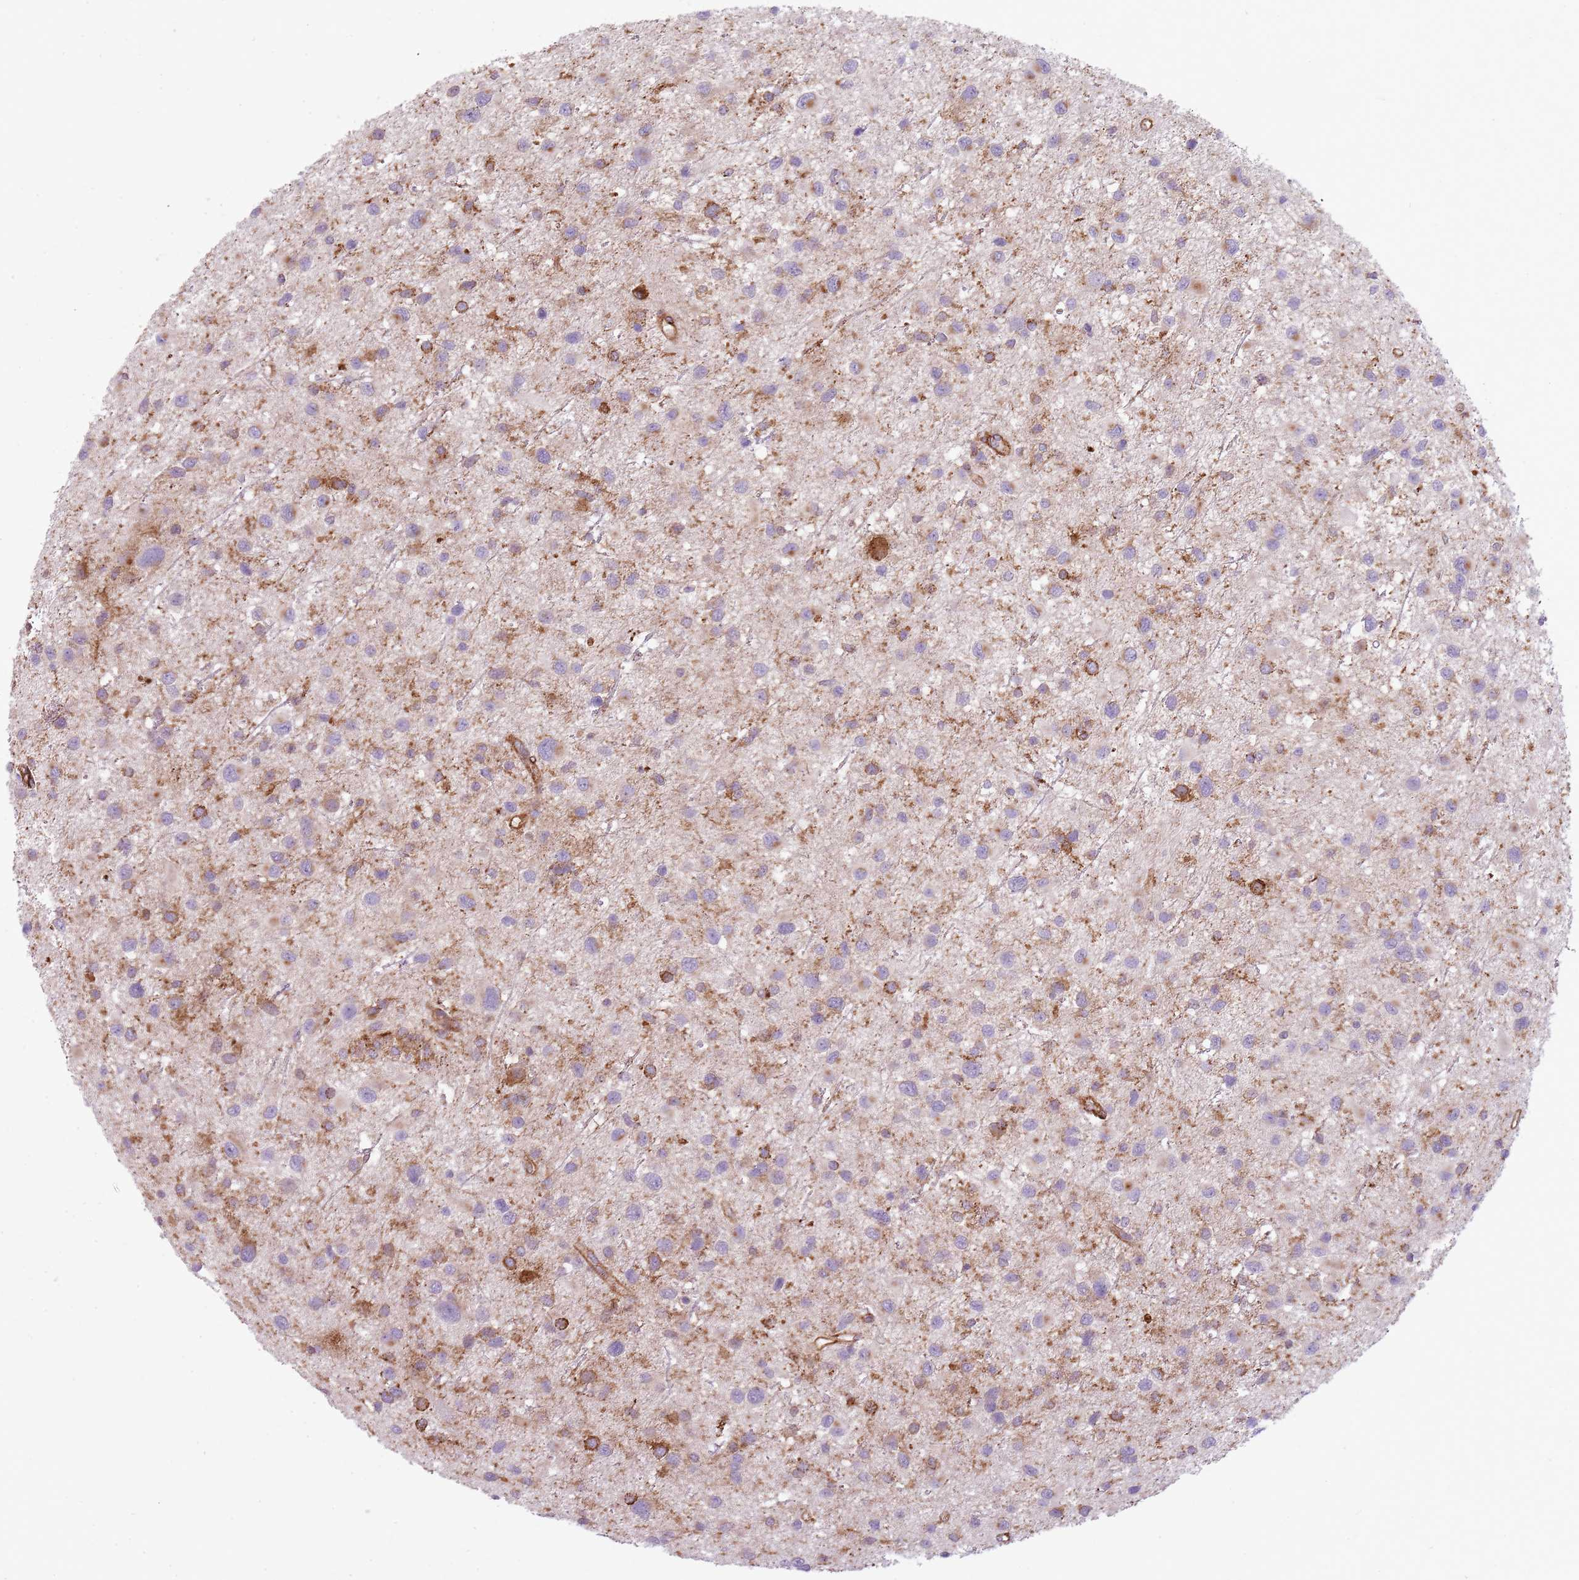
{"staining": {"intensity": "negative", "quantity": "none", "location": "none"}, "tissue": "glioma", "cell_type": "Tumor cells", "image_type": "cancer", "snomed": [{"axis": "morphology", "description": "Glioma, malignant, Low grade"}, {"axis": "topography", "description": "Brain"}], "caption": "Immunohistochemistry histopathology image of neoplastic tissue: malignant glioma (low-grade) stained with DAB shows no significant protein positivity in tumor cells. (DAB immunohistochemistry, high magnification).", "gene": "SNX1", "patient": {"sex": "female", "age": 32}}